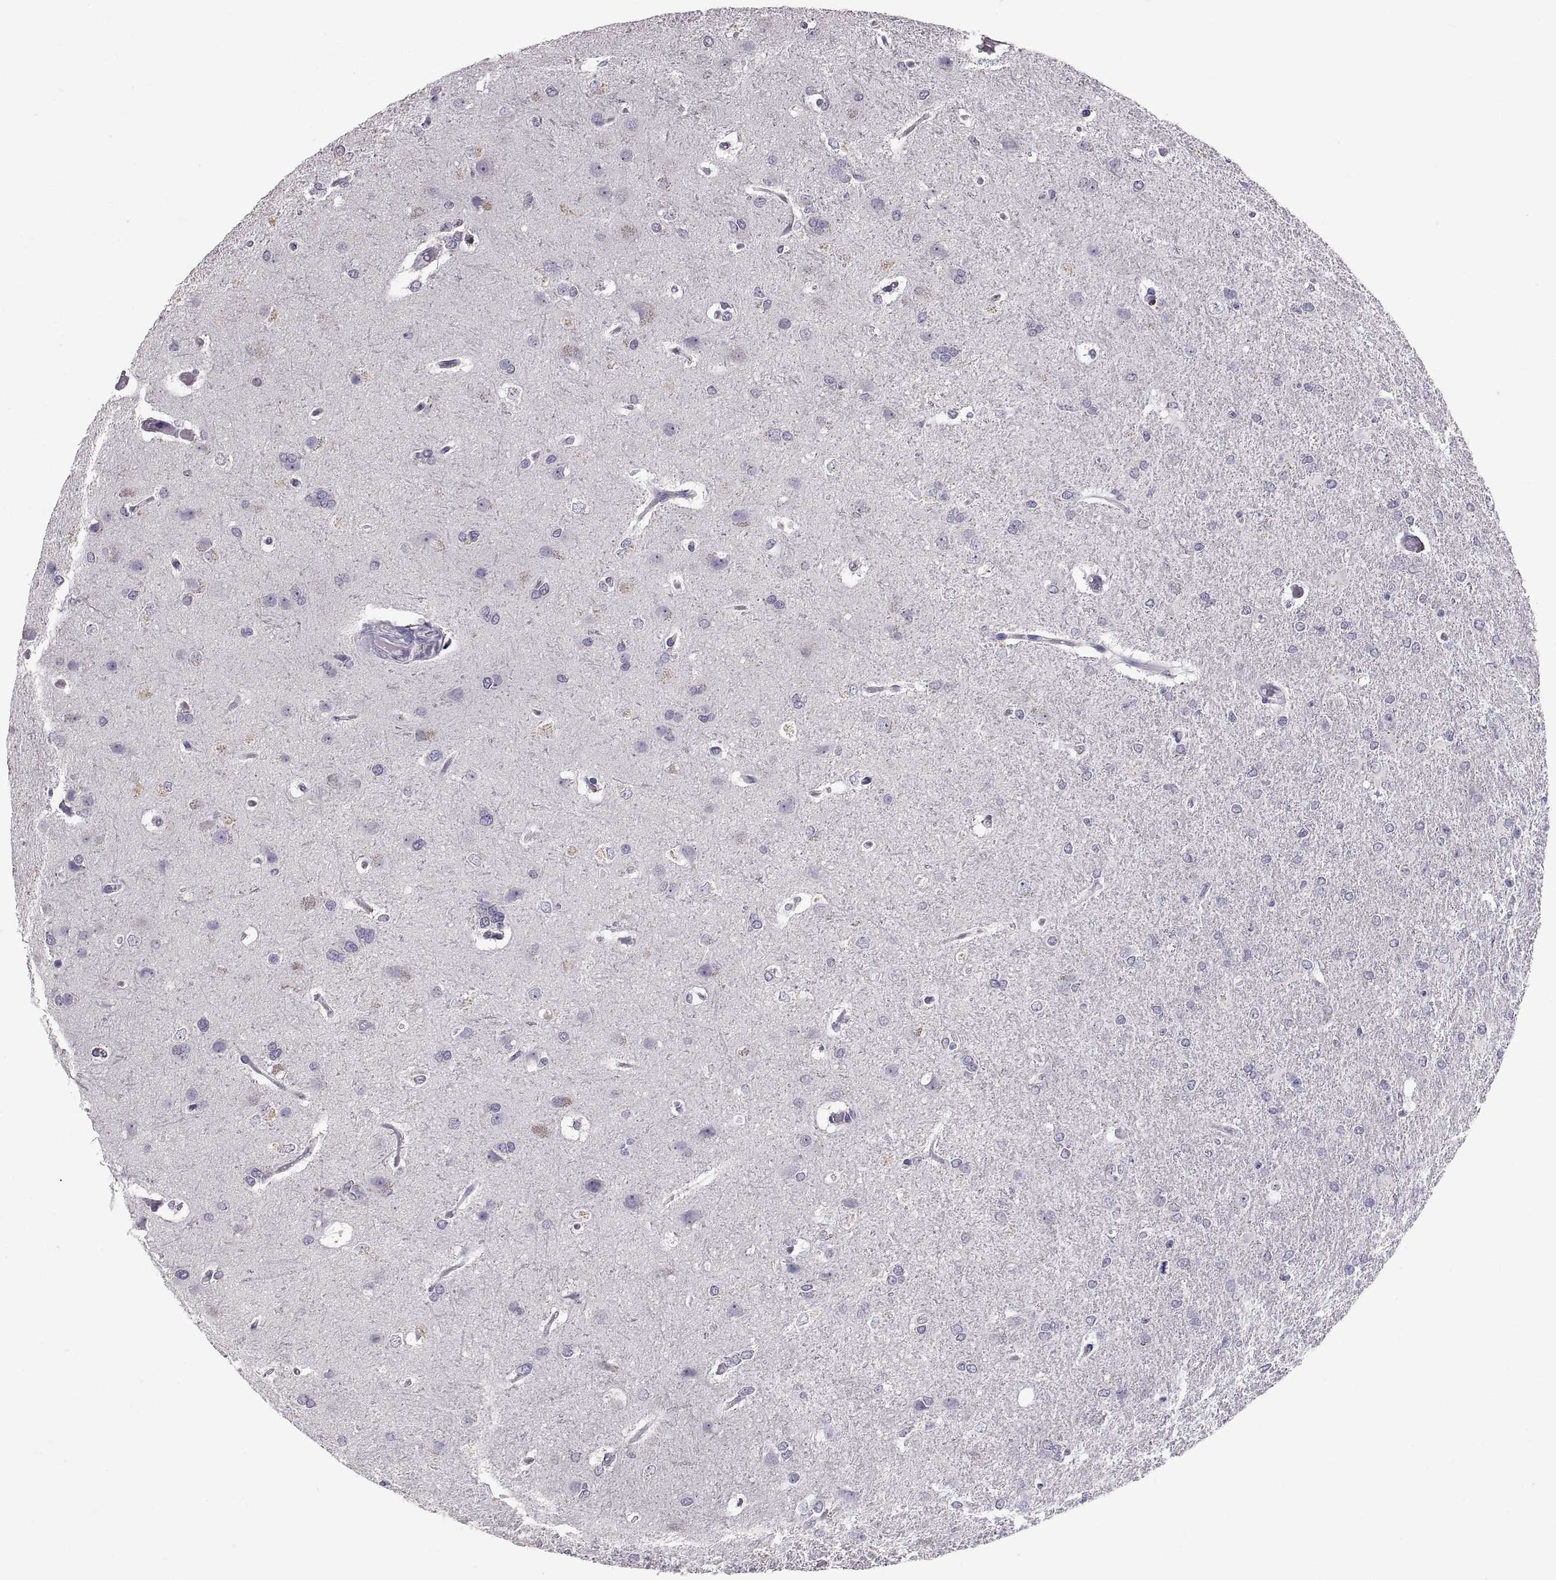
{"staining": {"intensity": "negative", "quantity": "none", "location": "none"}, "tissue": "glioma", "cell_type": "Tumor cells", "image_type": "cancer", "snomed": [{"axis": "morphology", "description": "Glioma, malignant, High grade"}, {"axis": "topography", "description": "Brain"}], "caption": "This is an immunohistochemistry photomicrograph of malignant glioma (high-grade). There is no staining in tumor cells.", "gene": "WBP2NL", "patient": {"sex": "male", "age": 68}}